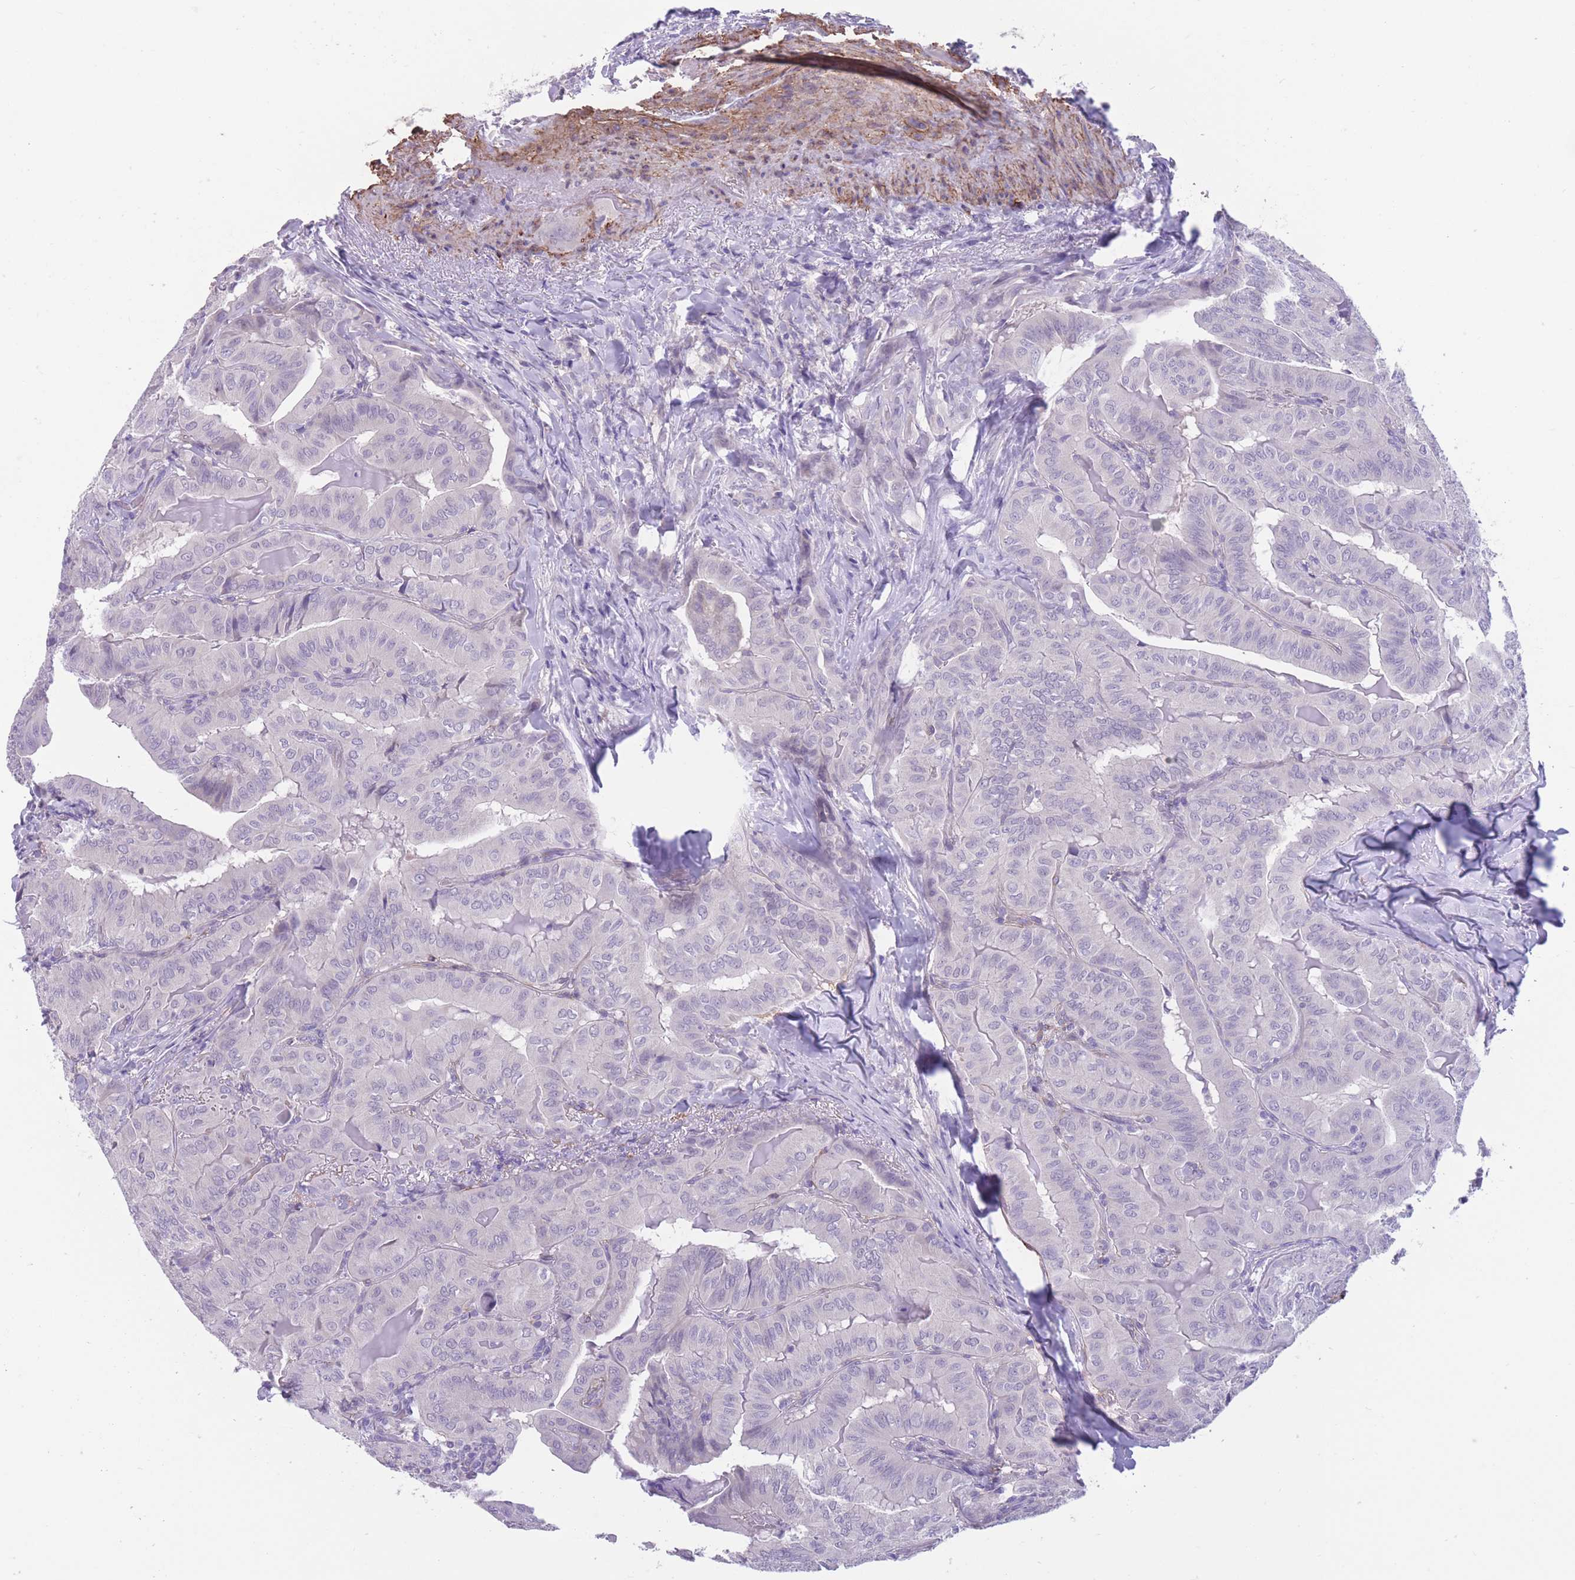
{"staining": {"intensity": "negative", "quantity": "none", "location": "none"}, "tissue": "thyroid cancer", "cell_type": "Tumor cells", "image_type": "cancer", "snomed": [{"axis": "morphology", "description": "Papillary adenocarcinoma, NOS"}, {"axis": "topography", "description": "Thyroid gland"}], "caption": "Immunohistochemical staining of thyroid cancer exhibits no significant positivity in tumor cells.", "gene": "DPYD", "patient": {"sex": "female", "age": 68}}